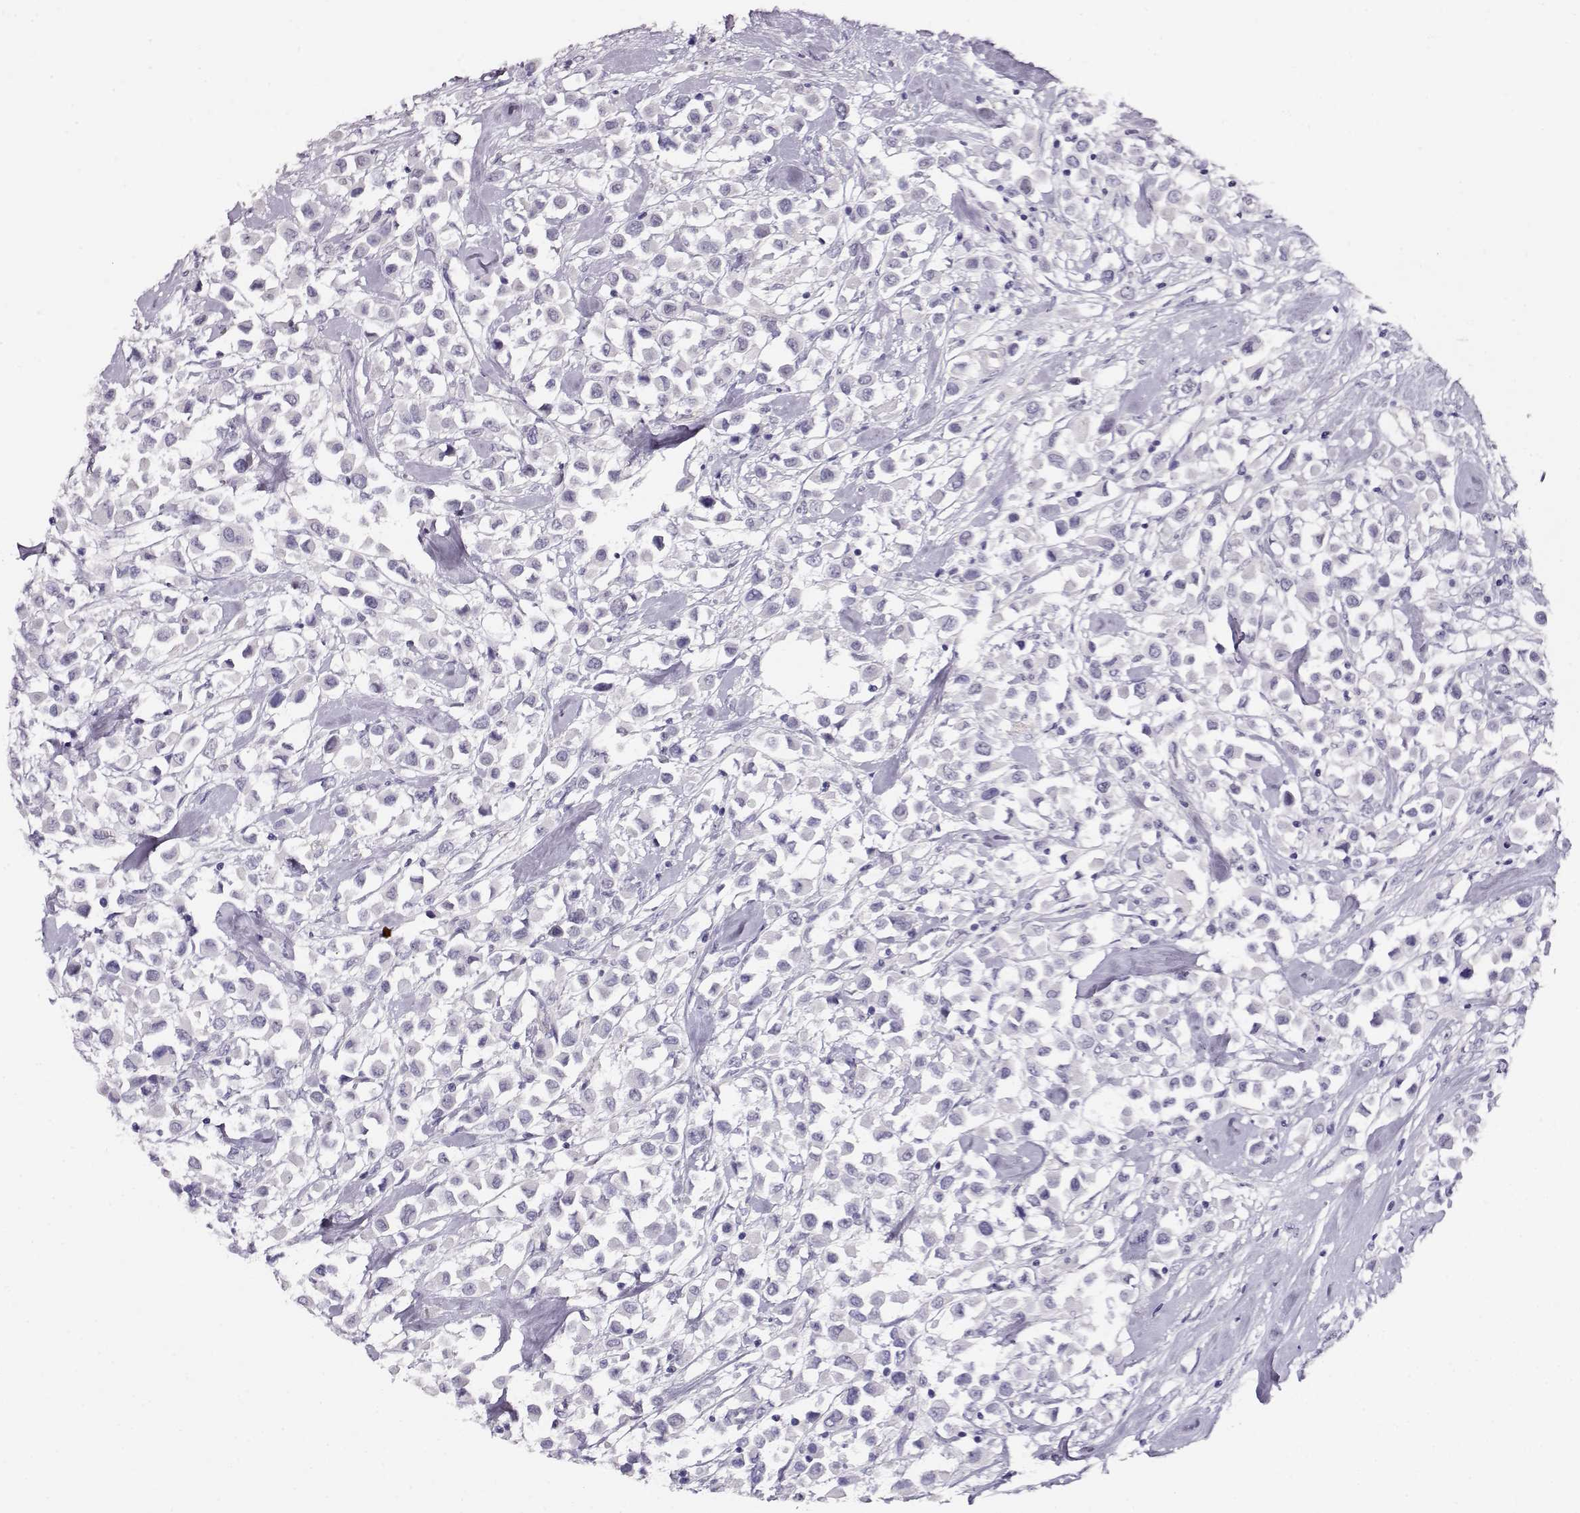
{"staining": {"intensity": "negative", "quantity": "none", "location": "none"}, "tissue": "breast cancer", "cell_type": "Tumor cells", "image_type": "cancer", "snomed": [{"axis": "morphology", "description": "Duct carcinoma"}, {"axis": "topography", "description": "Breast"}], "caption": "Intraductal carcinoma (breast) stained for a protein using immunohistochemistry (IHC) displays no expression tumor cells.", "gene": "RBM44", "patient": {"sex": "female", "age": 61}}